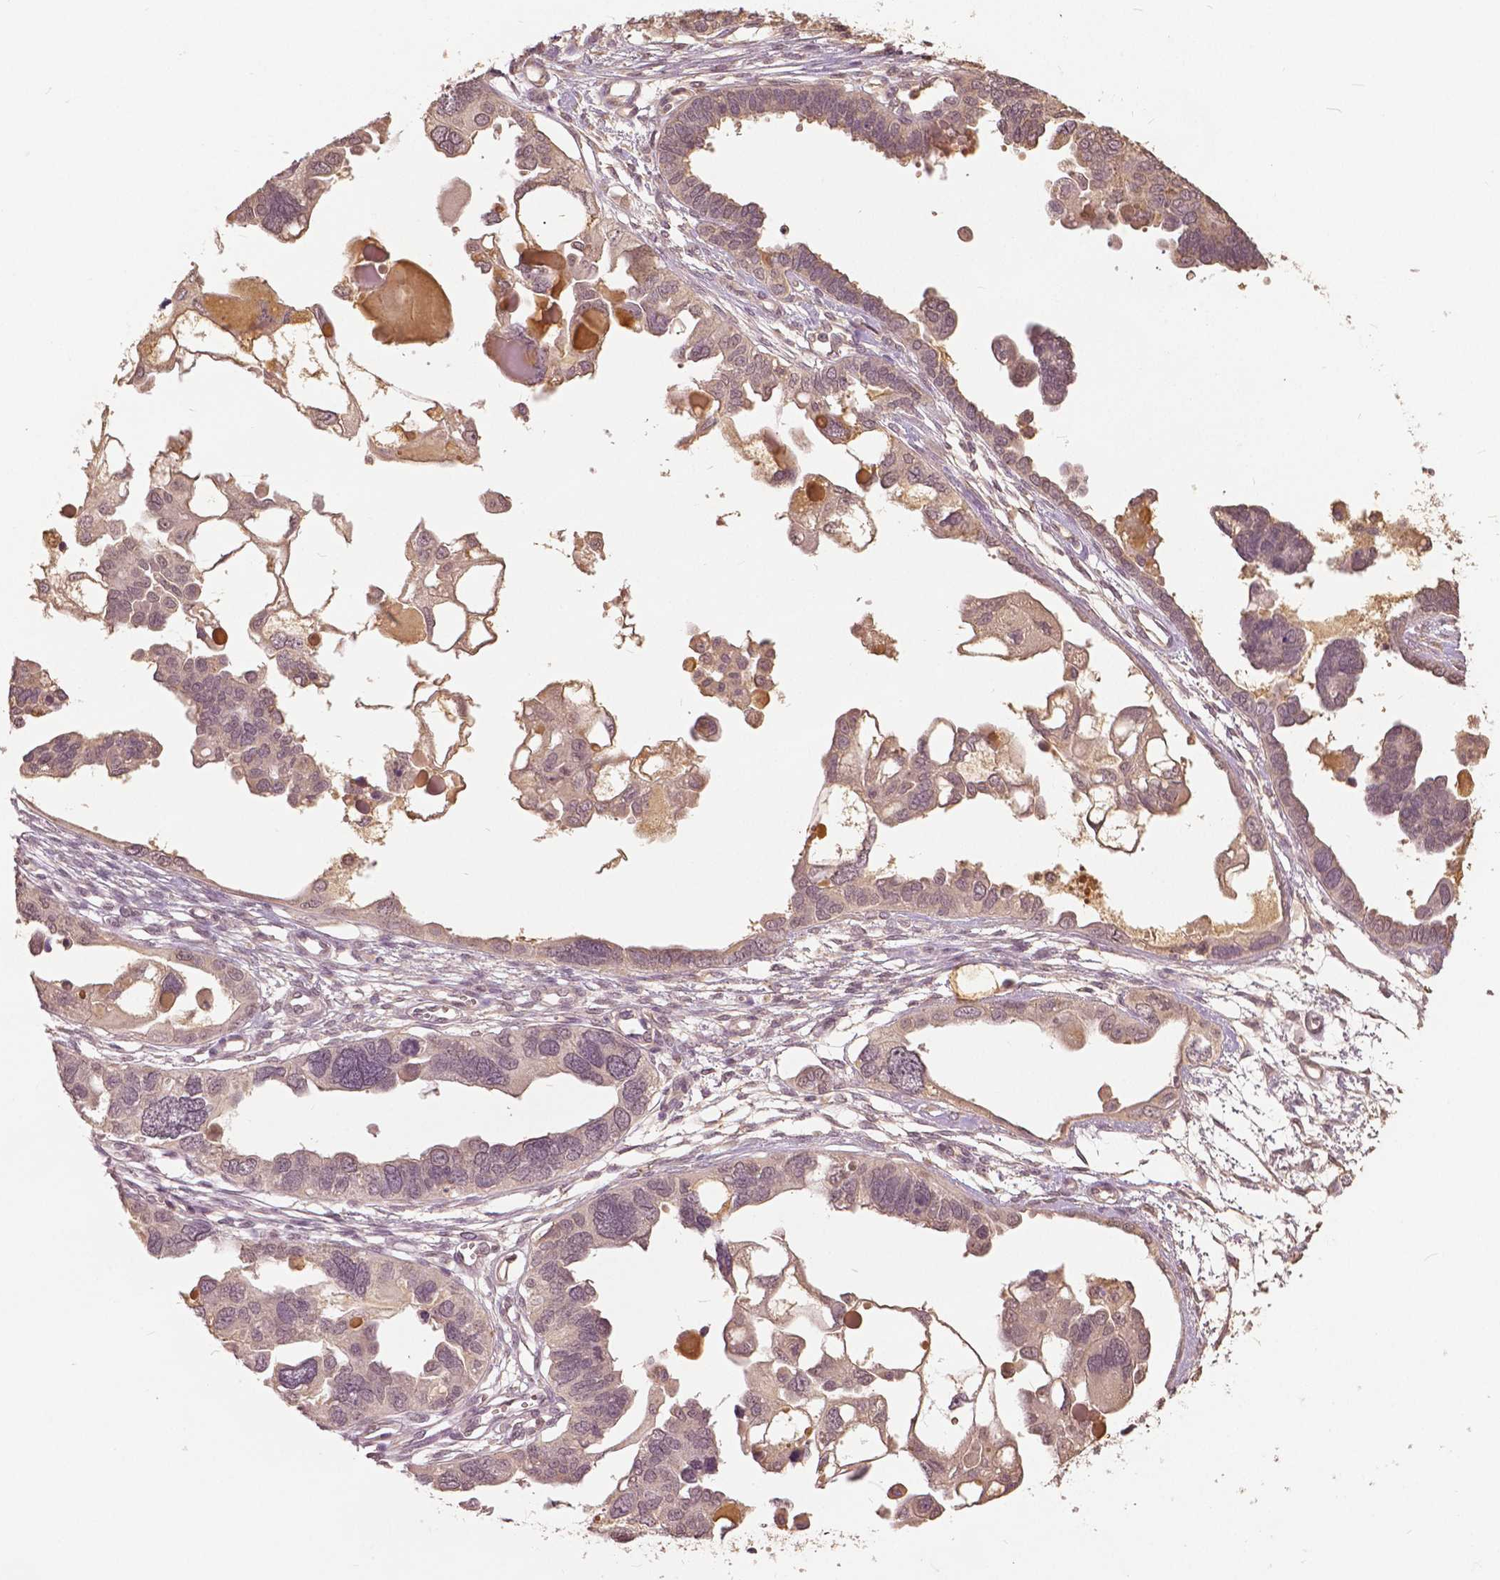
{"staining": {"intensity": "weak", "quantity": "<25%", "location": "nuclear"}, "tissue": "ovarian cancer", "cell_type": "Tumor cells", "image_type": "cancer", "snomed": [{"axis": "morphology", "description": "Cystadenocarcinoma, serous, NOS"}, {"axis": "topography", "description": "Ovary"}], "caption": "This micrograph is of ovarian cancer stained with IHC to label a protein in brown with the nuclei are counter-stained blue. There is no staining in tumor cells.", "gene": "ANGPTL4", "patient": {"sex": "female", "age": 51}}